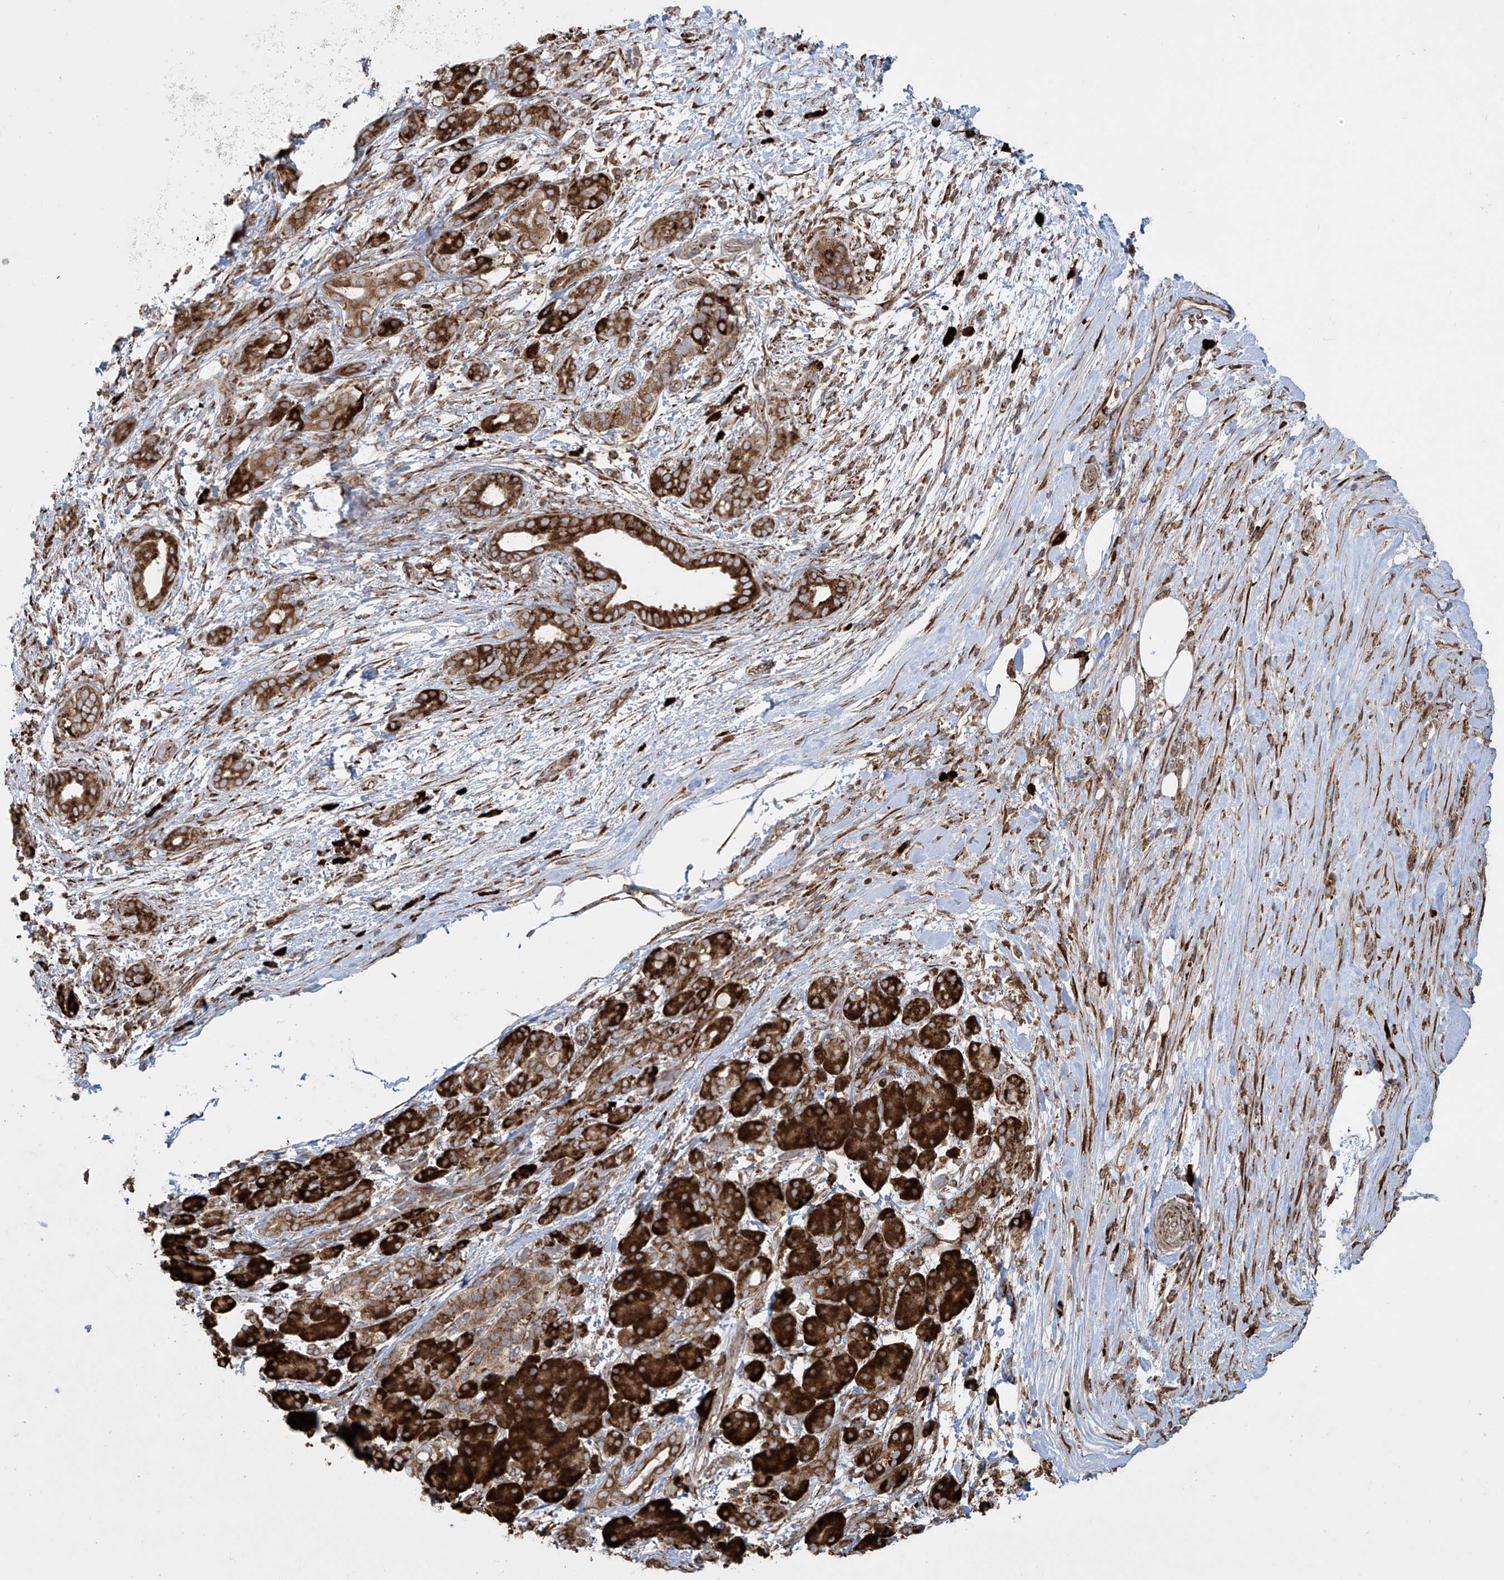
{"staining": {"intensity": "strong", "quantity": ">75%", "location": "cytoplasmic/membranous"}, "tissue": "pancreatic cancer", "cell_type": "Tumor cells", "image_type": "cancer", "snomed": [{"axis": "morphology", "description": "Adenocarcinoma, NOS"}, {"axis": "topography", "description": "Pancreas"}], "caption": "The micrograph displays staining of pancreatic cancer (adenocarcinoma), revealing strong cytoplasmic/membranous protein expression (brown color) within tumor cells.", "gene": "MX1", "patient": {"sex": "female", "age": 55}}